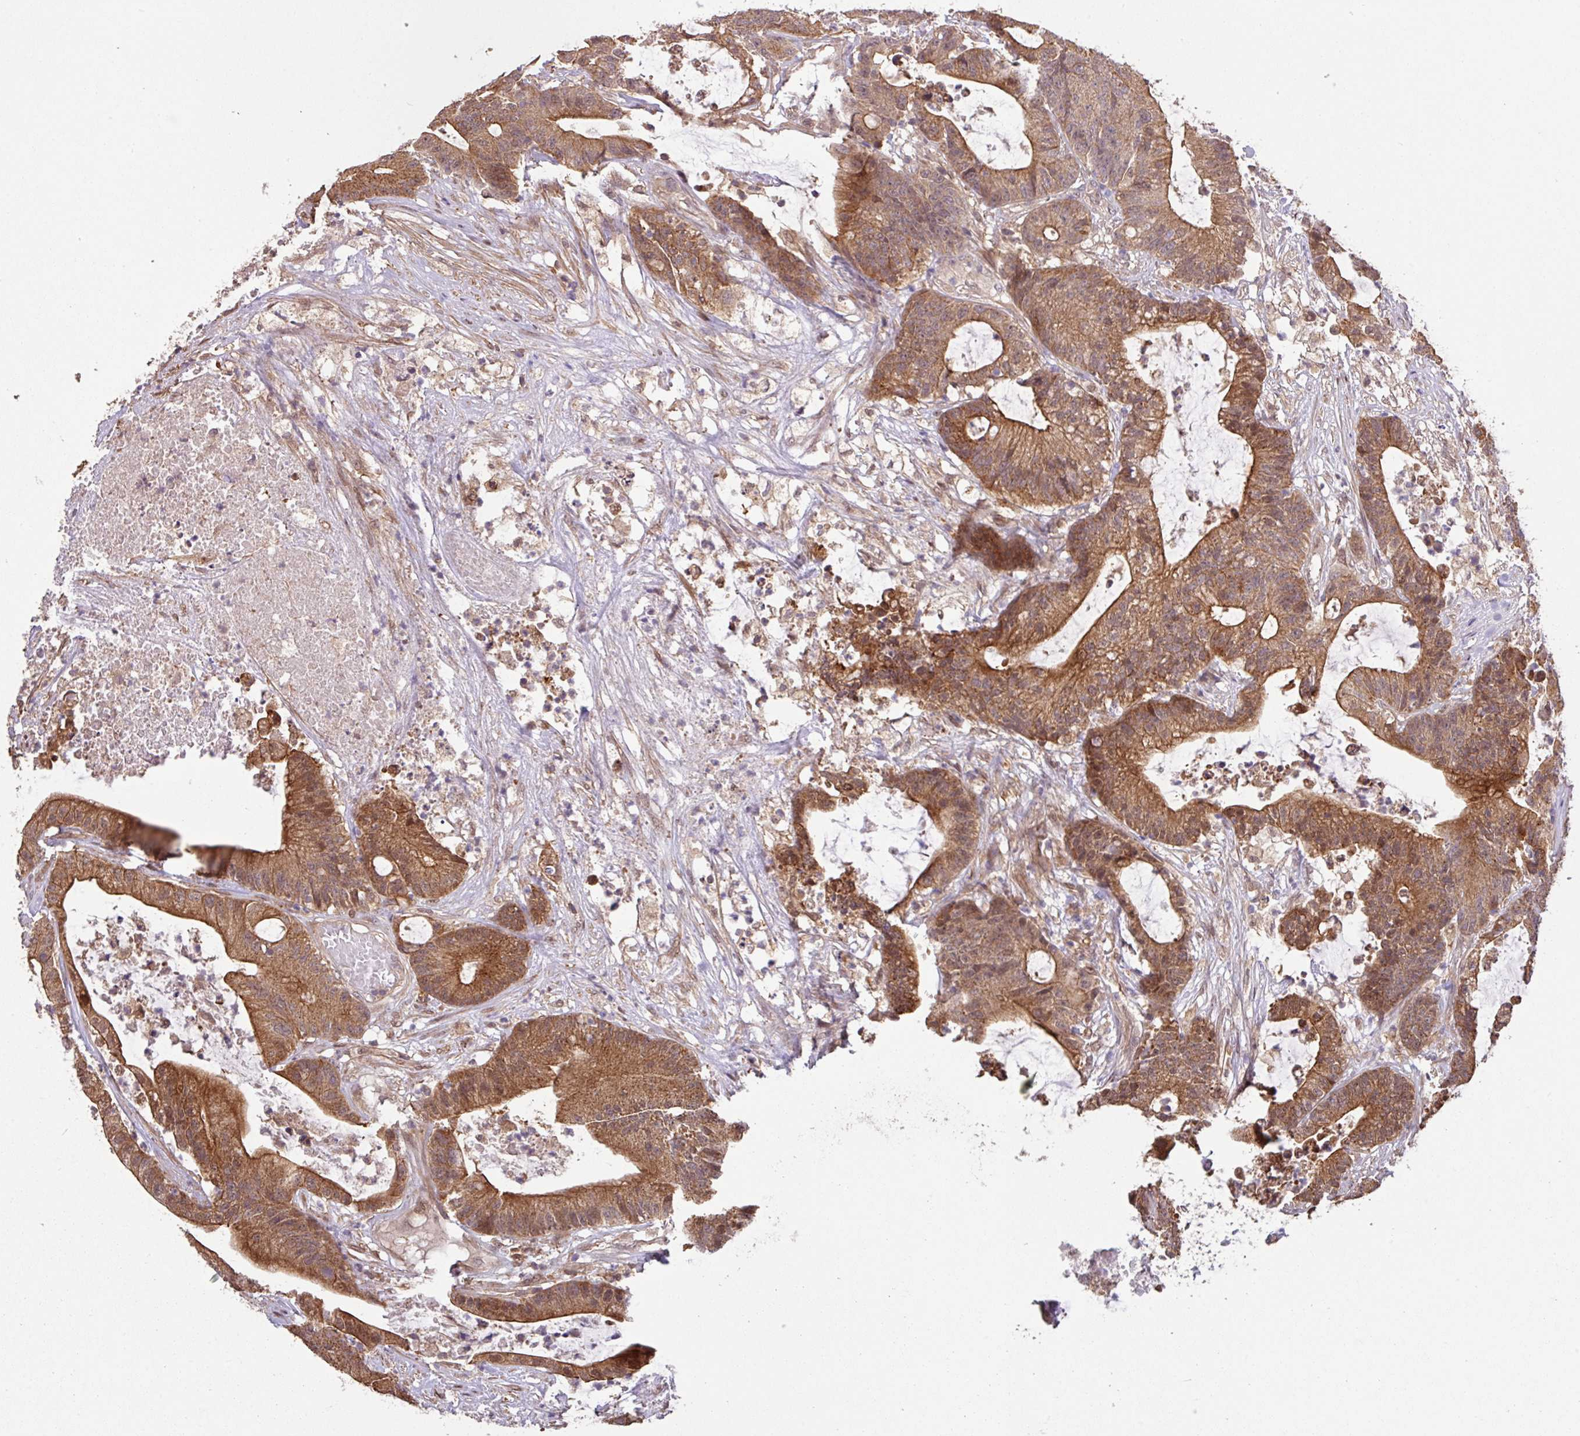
{"staining": {"intensity": "moderate", "quantity": ">75%", "location": "cytoplasmic/membranous"}, "tissue": "colorectal cancer", "cell_type": "Tumor cells", "image_type": "cancer", "snomed": [{"axis": "morphology", "description": "Adenocarcinoma, NOS"}, {"axis": "topography", "description": "Colon"}], "caption": "The micrograph reveals staining of colorectal cancer (adenocarcinoma), revealing moderate cytoplasmic/membranous protein staining (brown color) within tumor cells.", "gene": "ARPIN", "patient": {"sex": "female", "age": 84}}